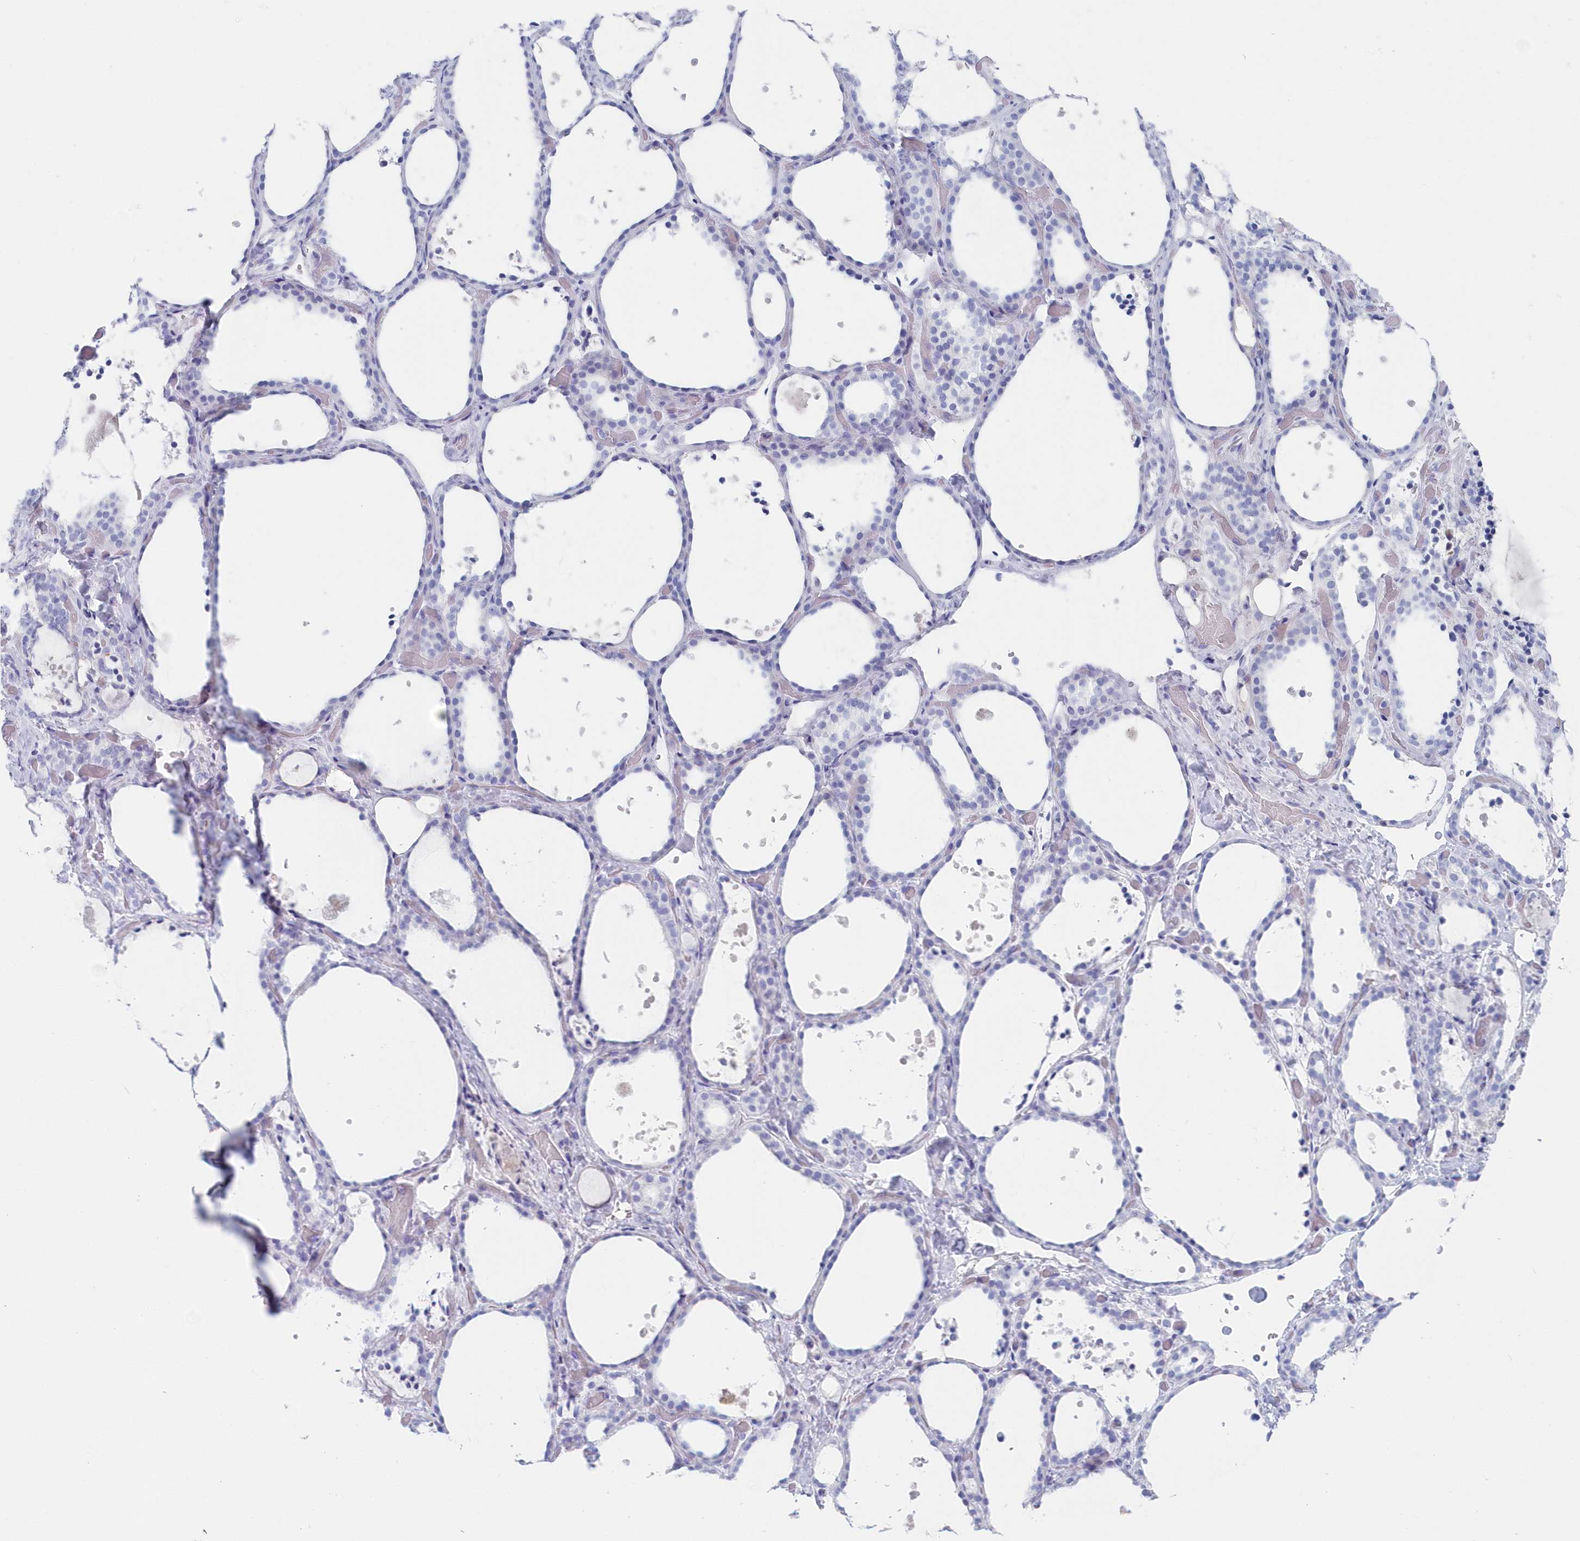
{"staining": {"intensity": "negative", "quantity": "none", "location": "none"}, "tissue": "thyroid gland", "cell_type": "Glandular cells", "image_type": "normal", "snomed": [{"axis": "morphology", "description": "Normal tissue, NOS"}, {"axis": "topography", "description": "Thyroid gland"}], "caption": "Thyroid gland stained for a protein using immunohistochemistry (IHC) displays no expression glandular cells.", "gene": "CSNK1G2", "patient": {"sex": "female", "age": 44}}